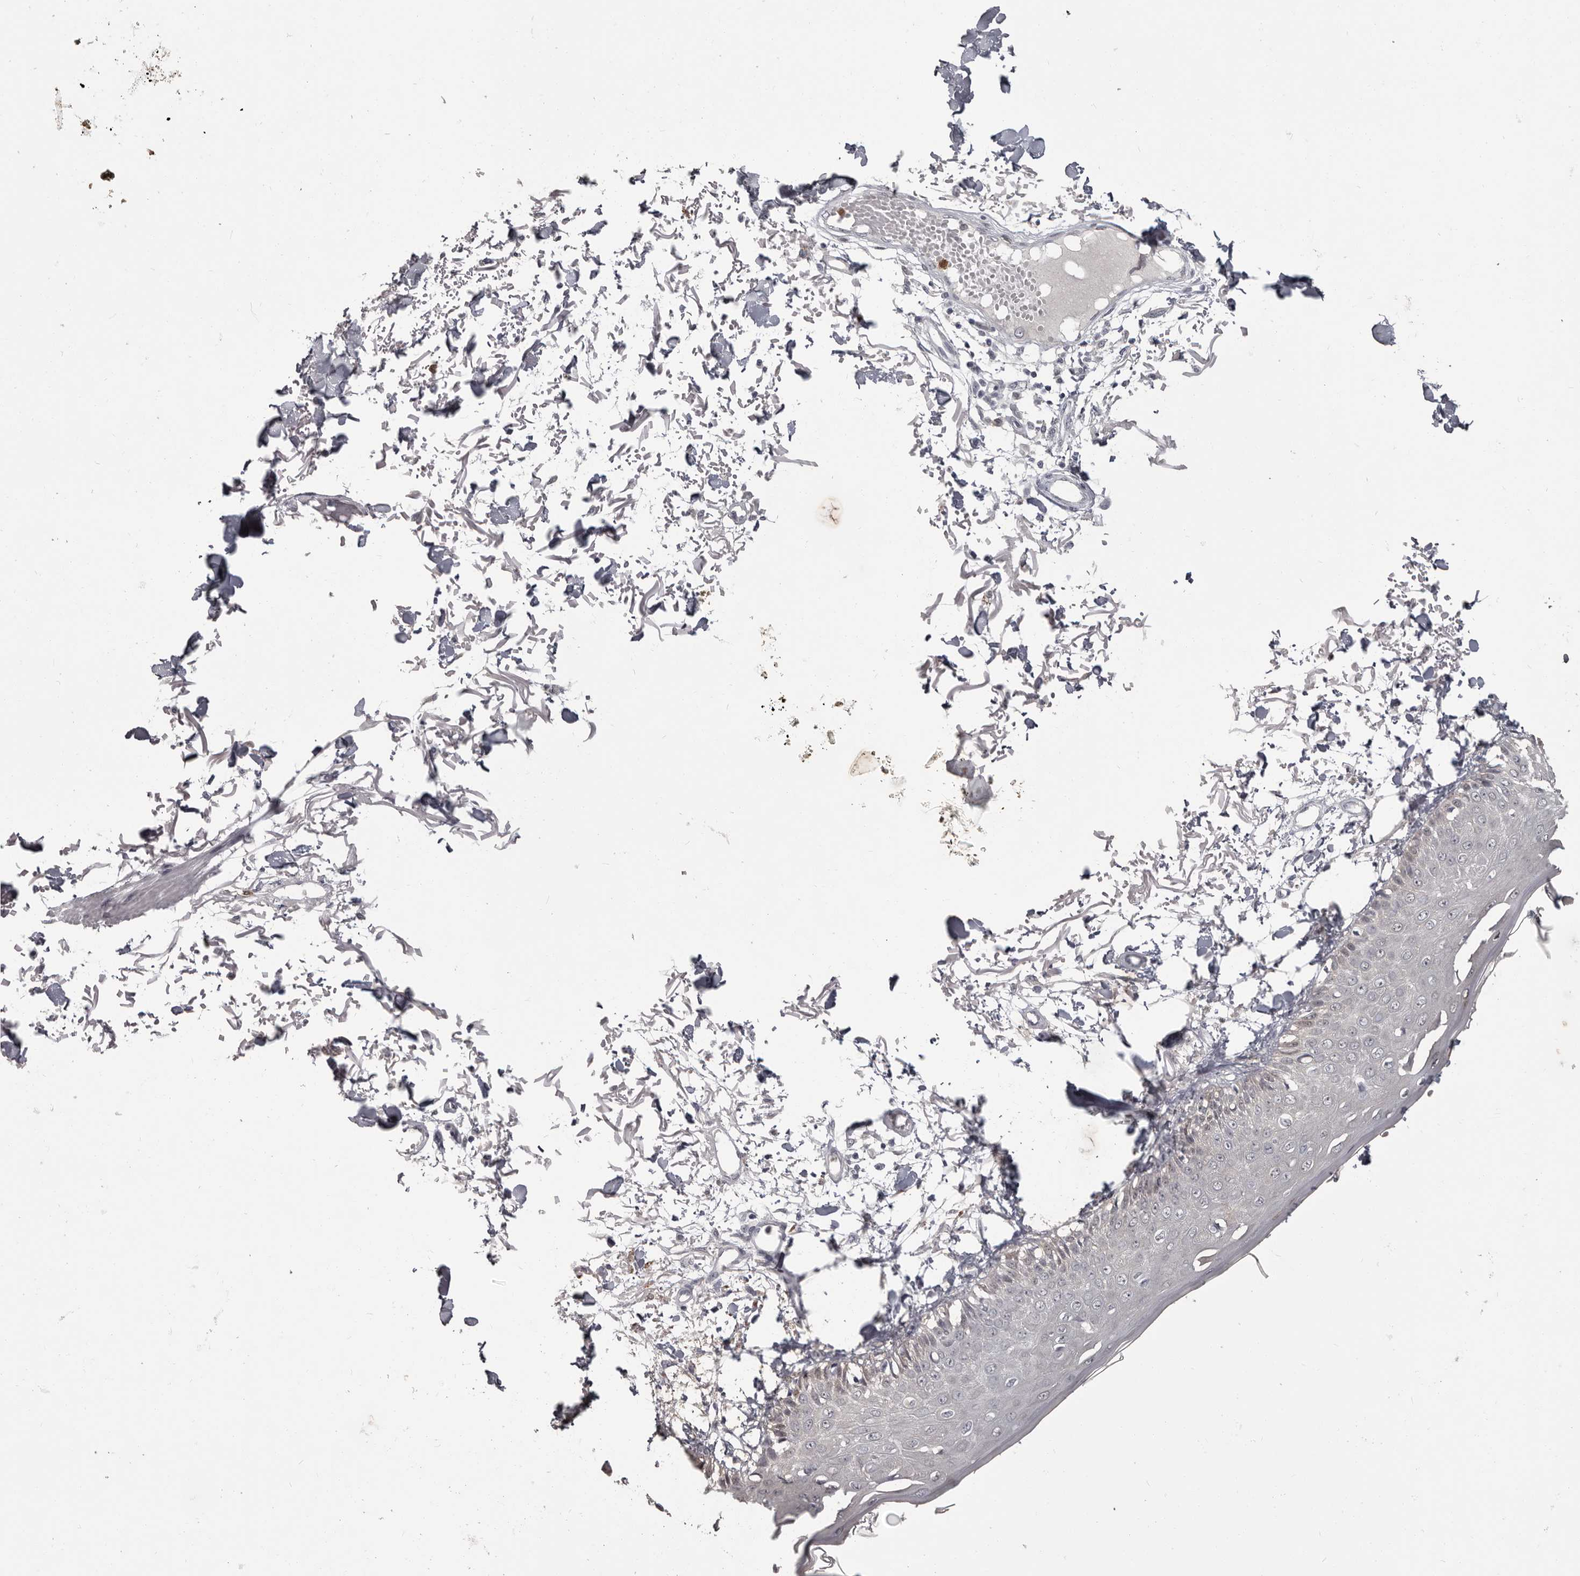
{"staining": {"intensity": "negative", "quantity": "none", "location": "none"}, "tissue": "skin", "cell_type": "Fibroblasts", "image_type": "normal", "snomed": [{"axis": "morphology", "description": "Normal tissue, NOS"}, {"axis": "morphology", "description": "Squamous cell carcinoma, NOS"}, {"axis": "topography", "description": "Skin"}, {"axis": "topography", "description": "Peripheral nerve tissue"}], "caption": "There is no significant positivity in fibroblasts of skin. Nuclei are stained in blue.", "gene": "GPR157", "patient": {"sex": "male", "age": 83}}